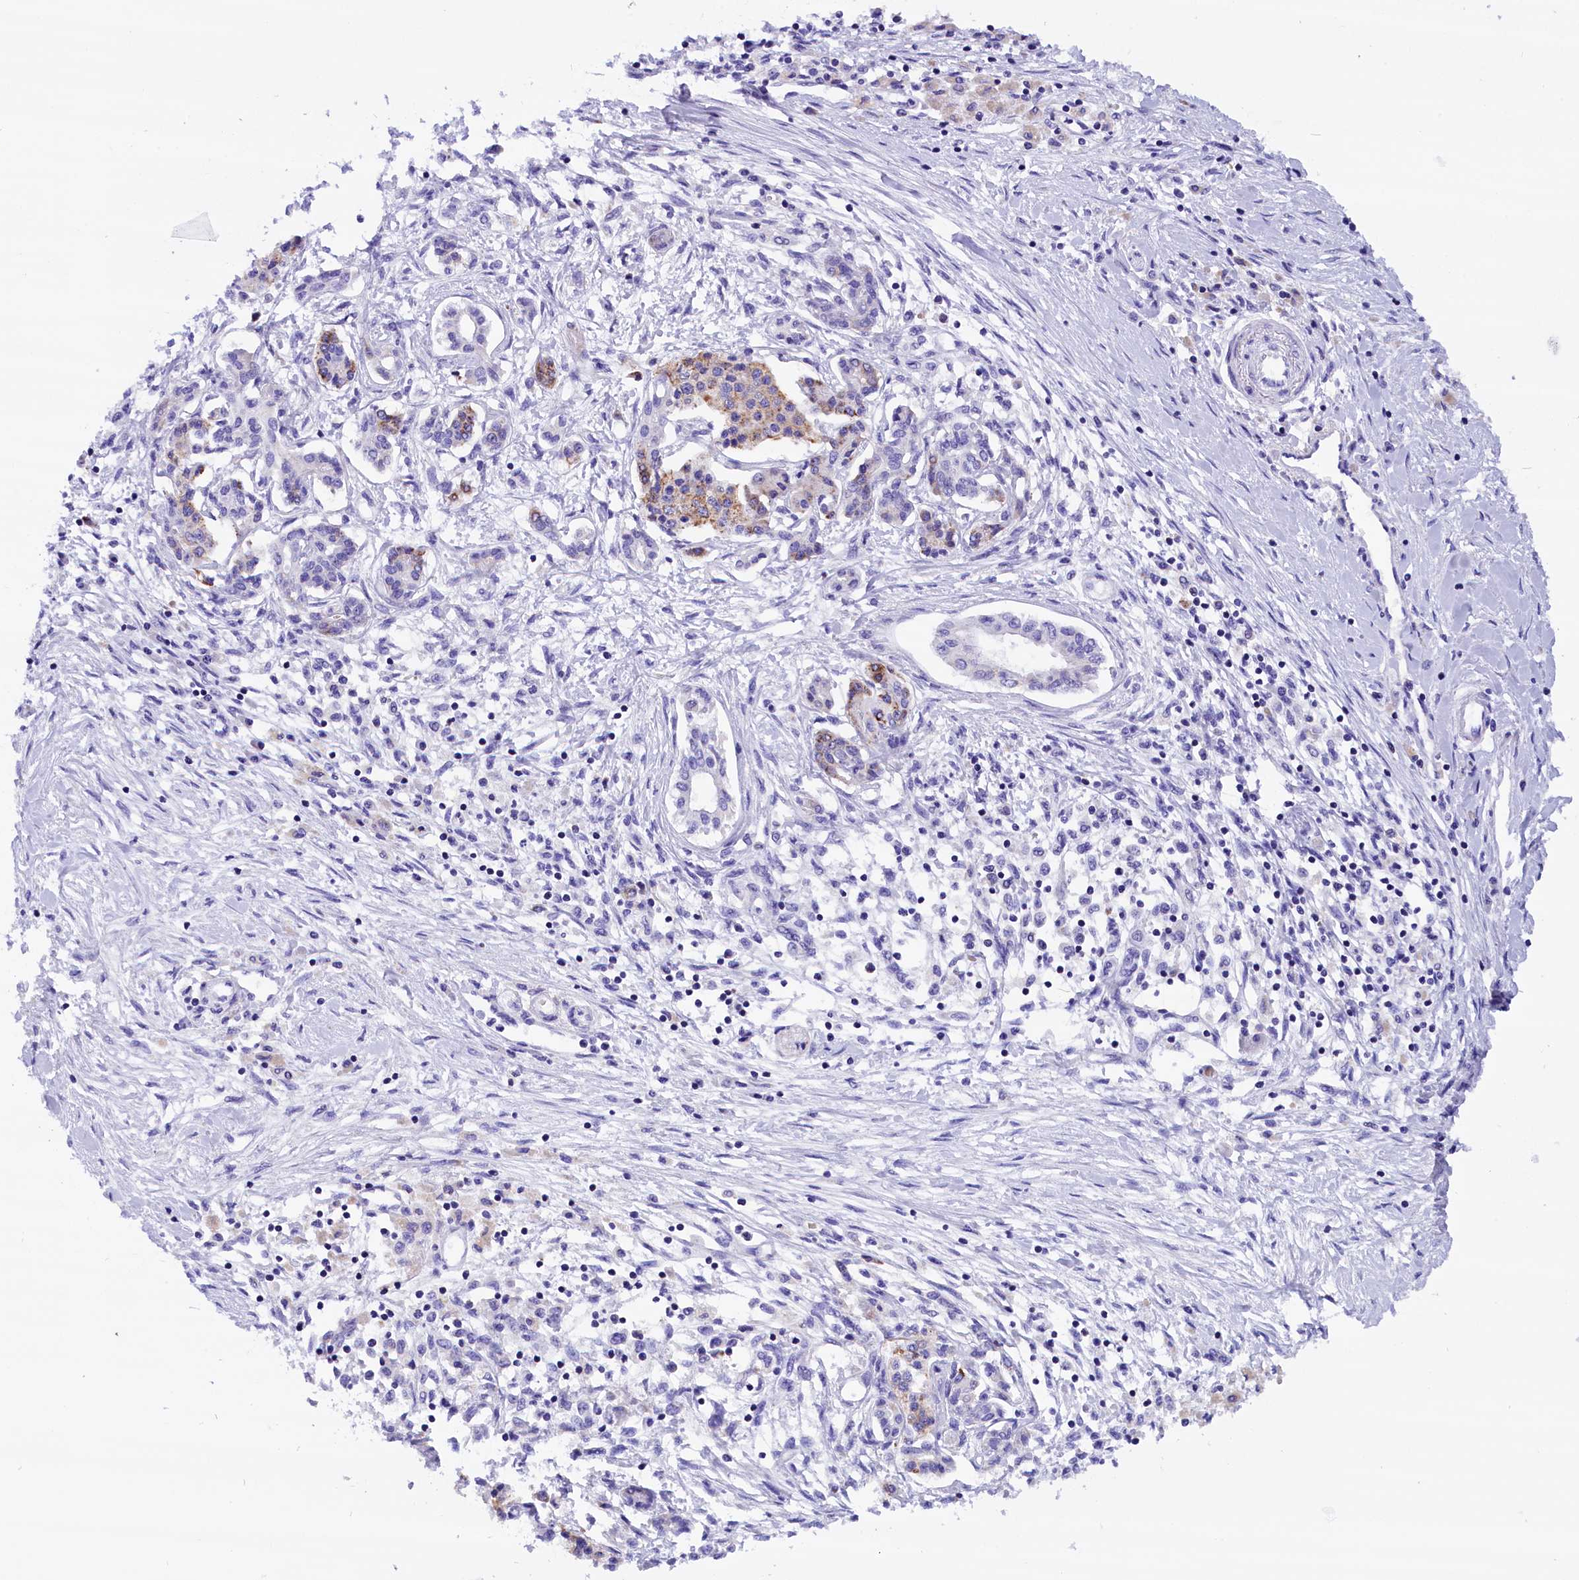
{"staining": {"intensity": "negative", "quantity": "none", "location": "none"}, "tissue": "pancreatic cancer", "cell_type": "Tumor cells", "image_type": "cancer", "snomed": [{"axis": "morphology", "description": "Adenocarcinoma, NOS"}, {"axis": "topography", "description": "Pancreas"}], "caption": "The histopathology image displays no significant staining in tumor cells of pancreatic cancer.", "gene": "ABAT", "patient": {"sex": "female", "age": 50}}